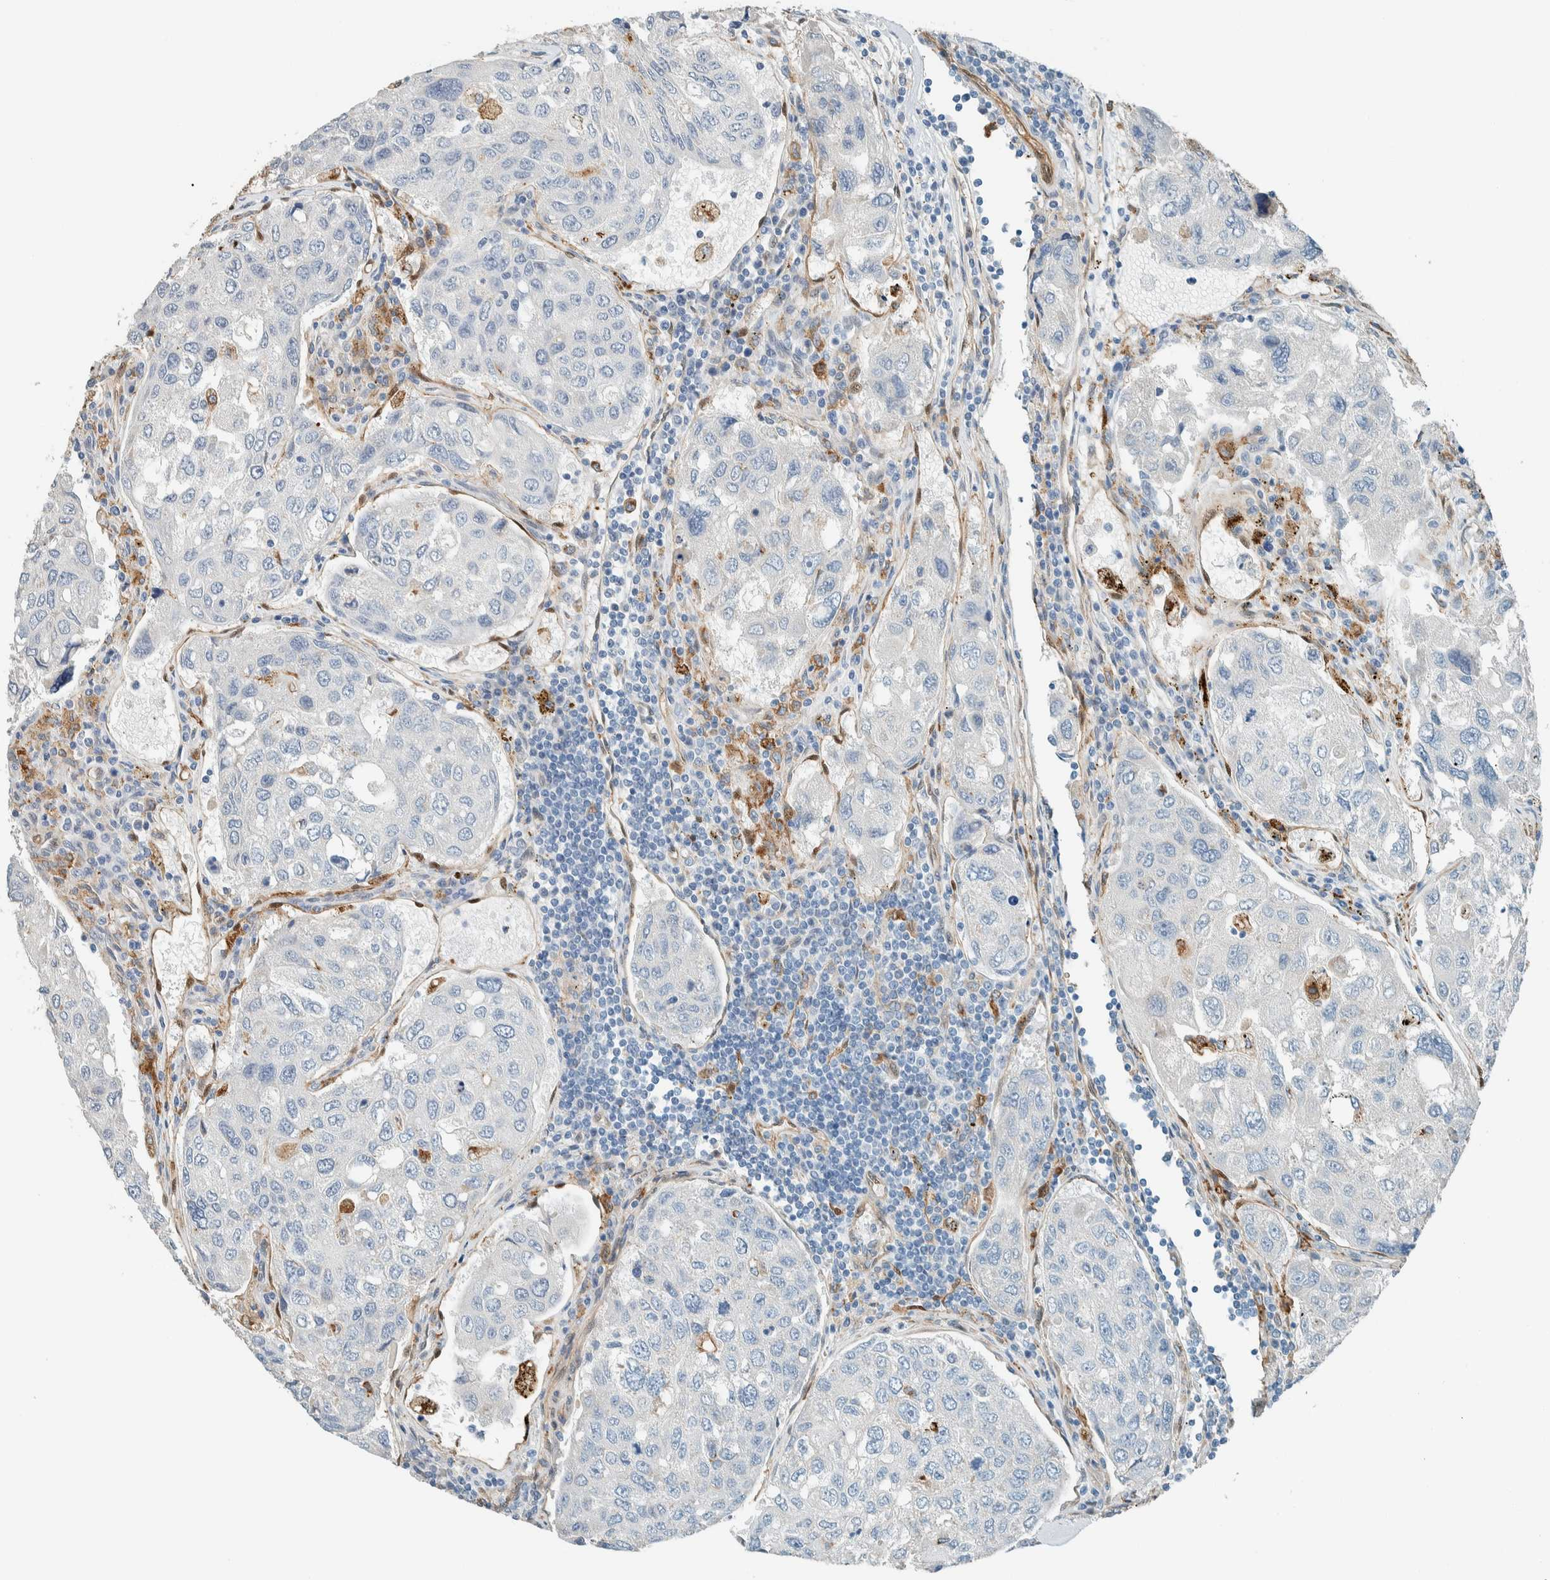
{"staining": {"intensity": "negative", "quantity": "none", "location": "none"}, "tissue": "urothelial cancer", "cell_type": "Tumor cells", "image_type": "cancer", "snomed": [{"axis": "morphology", "description": "Urothelial carcinoma, High grade"}, {"axis": "topography", "description": "Lymph node"}, {"axis": "topography", "description": "Urinary bladder"}], "caption": "Immunohistochemical staining of urothelial cancer demonstrates no significant expression in tumor cells. (Stains: DAB IHC with hematoxylin counter stain, Microscopy: brightfield microscopy at high magnification).", "gene": "NXN", "patient": {"sex": "male", "age": 51}}